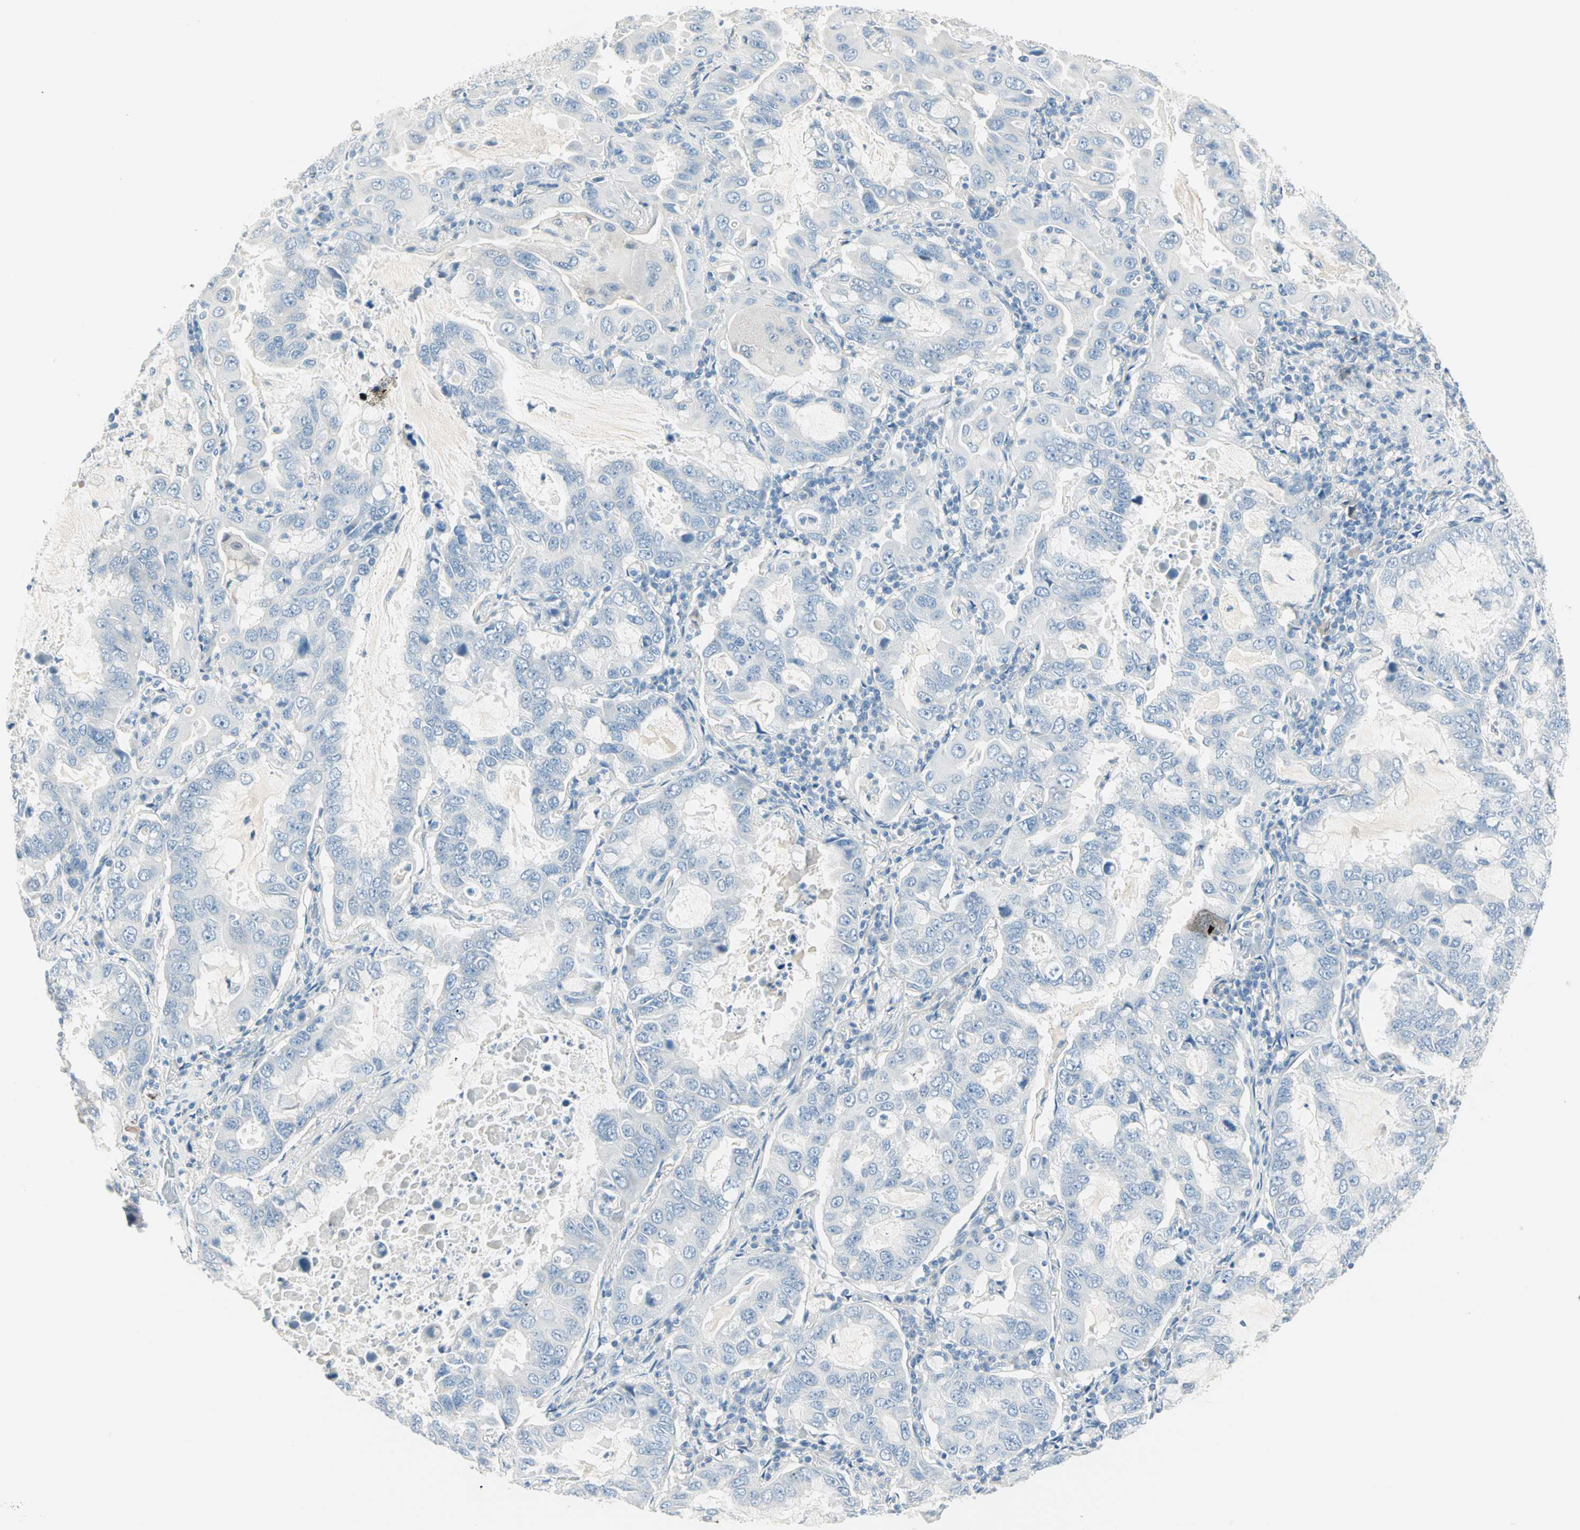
{"staining": {"intensity": "negative", "quantity": "none", "location": "none"}, "tissue": "lung cancer", "cell_type": "Tumor cells", "image_type": "cancer", "snomed": [{"axis": "morphology", "description": "Adenocarcinoma, NOS"}, {"axis": "topography", "description": "Lung"}], "caption": "Immunohistochemical staining of human lung cancer (adenocarcinoma) shows no significant staining in tumor cells.", "gene": "SULT1C2", "patient": {"sex": "male", "age": 64}}